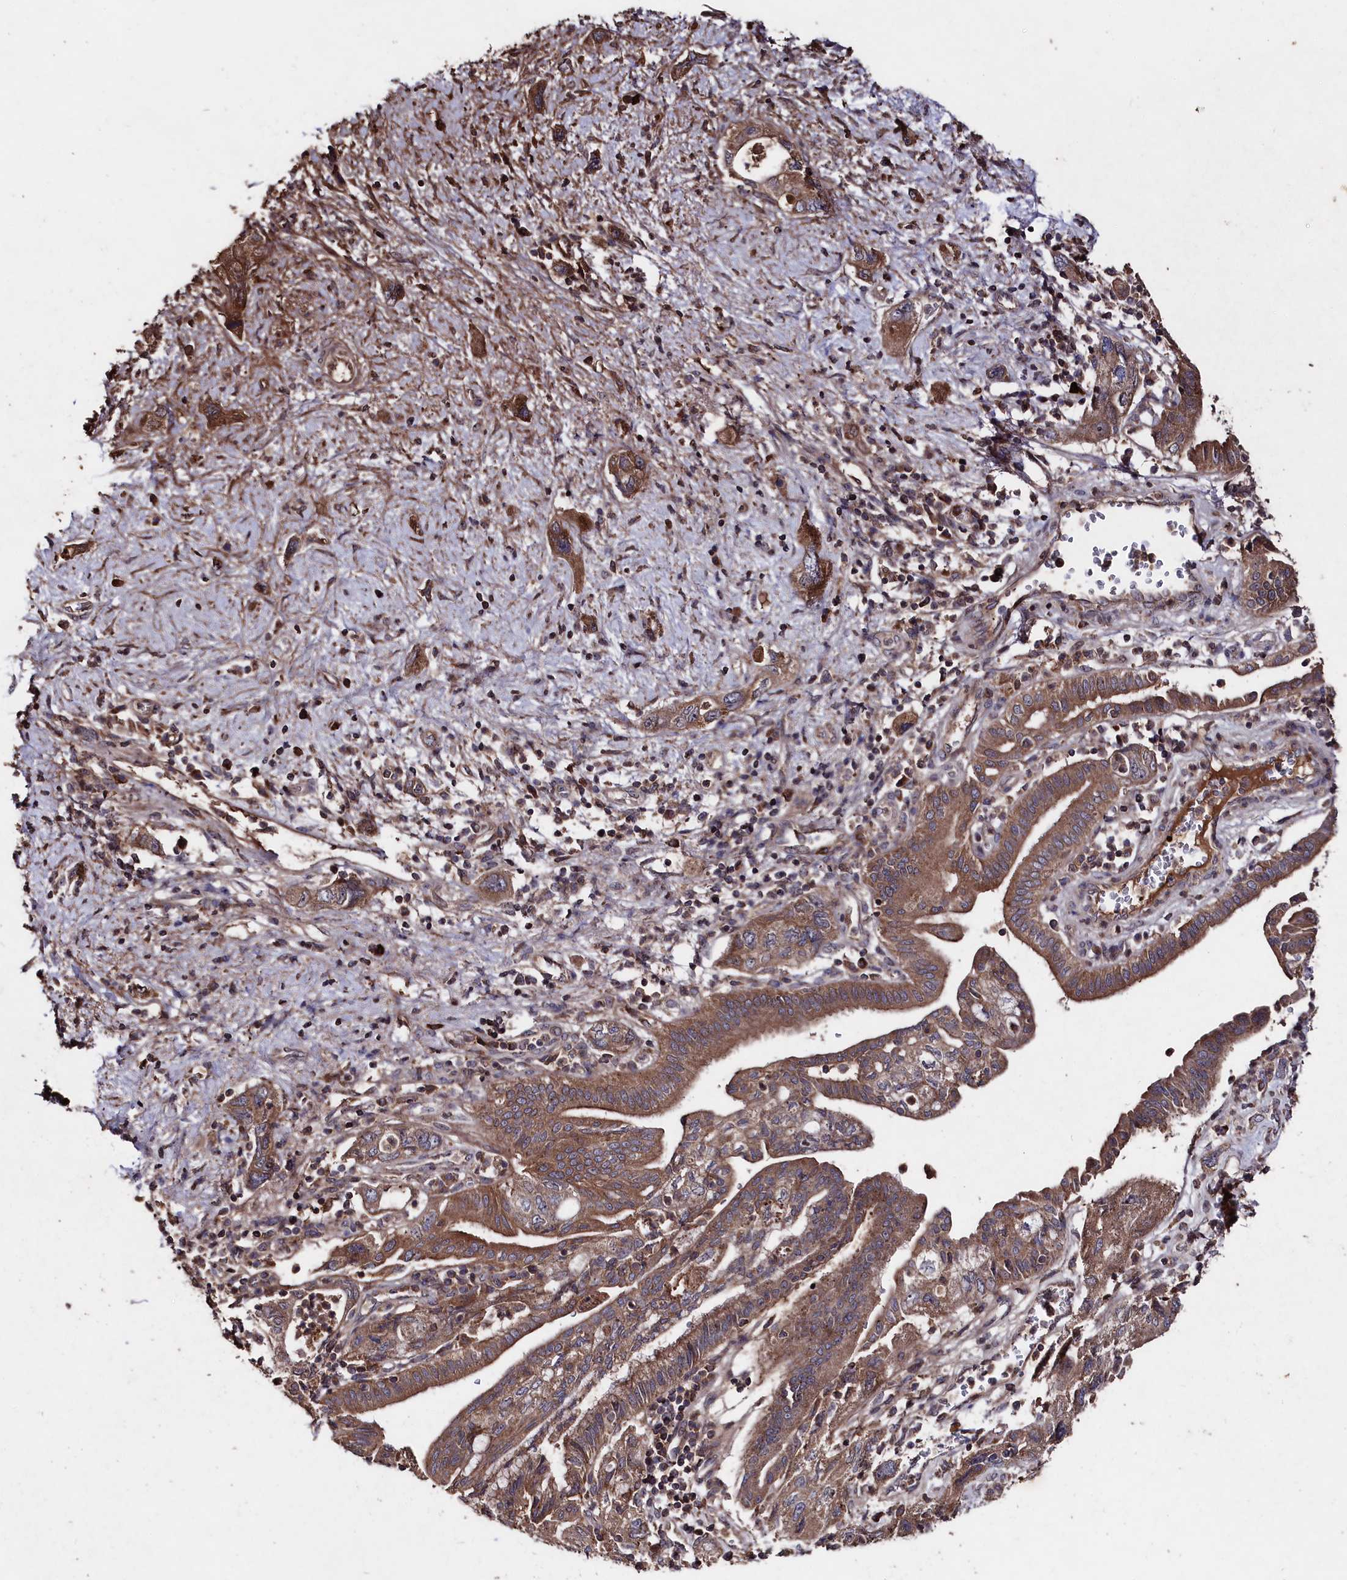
{"staining": {"intensity": "moderate", "quantity": ">75%", "location": "cytoplasmic/membranous"}, "tissue": "pancreatic cancer", "cell_type": "Tumor cells", "image_type": "cancer", "snomed": [{"axis": "morphology", "description": "Adenocarcinoma, NOS"}, {"axis": "topography", "description": "Pancreas"}], "caption": "Tumor cells show medium levels of moderate cytoplasmic/membranous staining in approximately >75% of cells in pancreatic adenocarcinoma.", "gene": "MYO1H", "patient": {"sex": "female", "age": 73}}